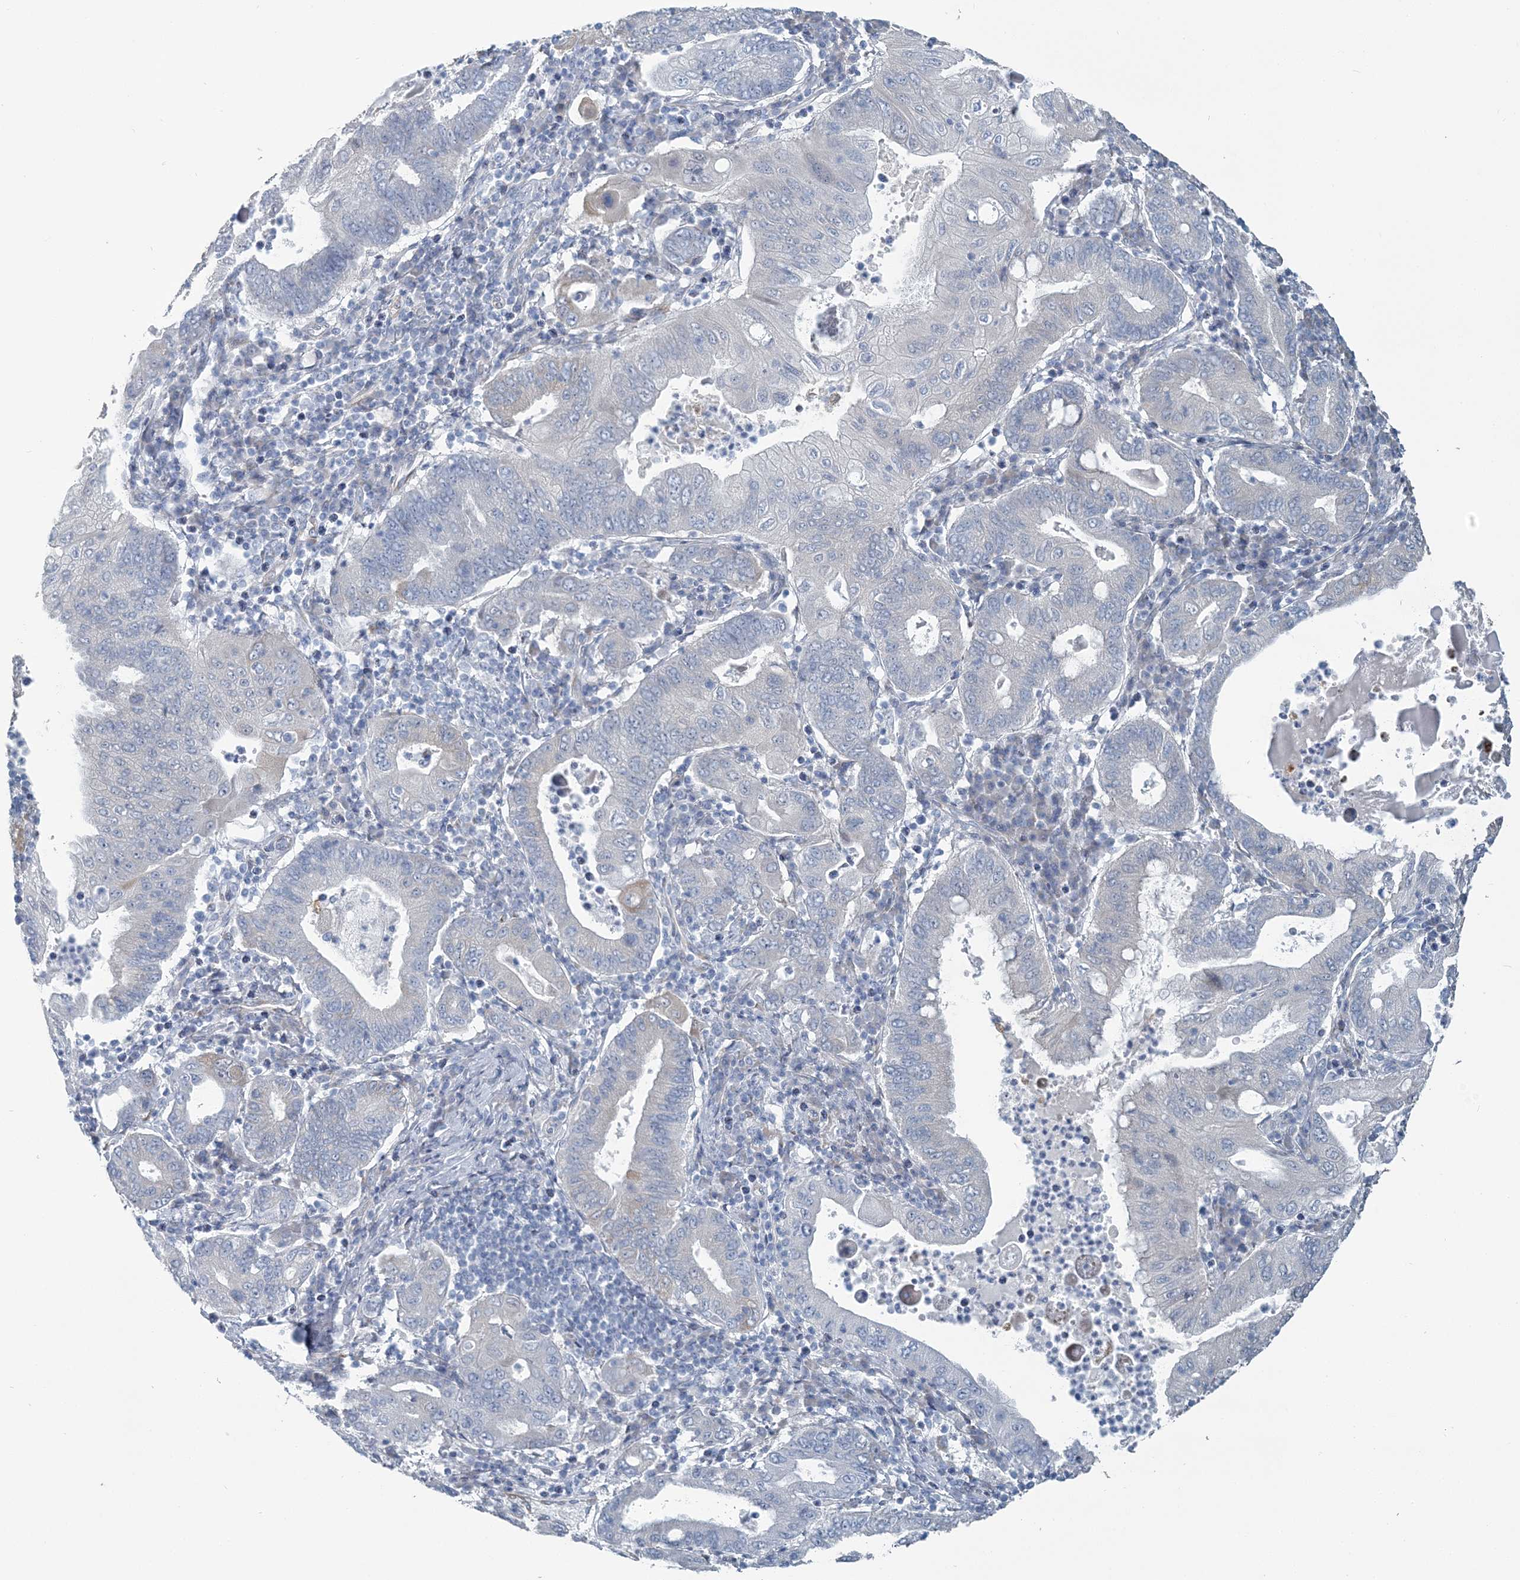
{"staining": {"intensity": "negative", "quantity": "none", "location": "none"}, "tissue": "stomach cancer", "cell_type": "Tumor cells", "image_type": "cancer", "snomed": [{"axis": "morphology", "description": "Normal tissue, NOS"}, {"axis": "morphology", "description": "Adenocarcinoma, NOS"}, {"axis": "topography", "description": "Esophagus"}, {"axis": "topography", "description": "Stomach, upper"}, {"axis": "topography", "description": "Peripheral nerve tissue"}], "caption": "This is an IHC histopathology image of human stomach cancer (adenocarcinoma). There is no staining in tumor cells.", "gene": "CMBL", "patient": {"sex": "male", "age": 62}}